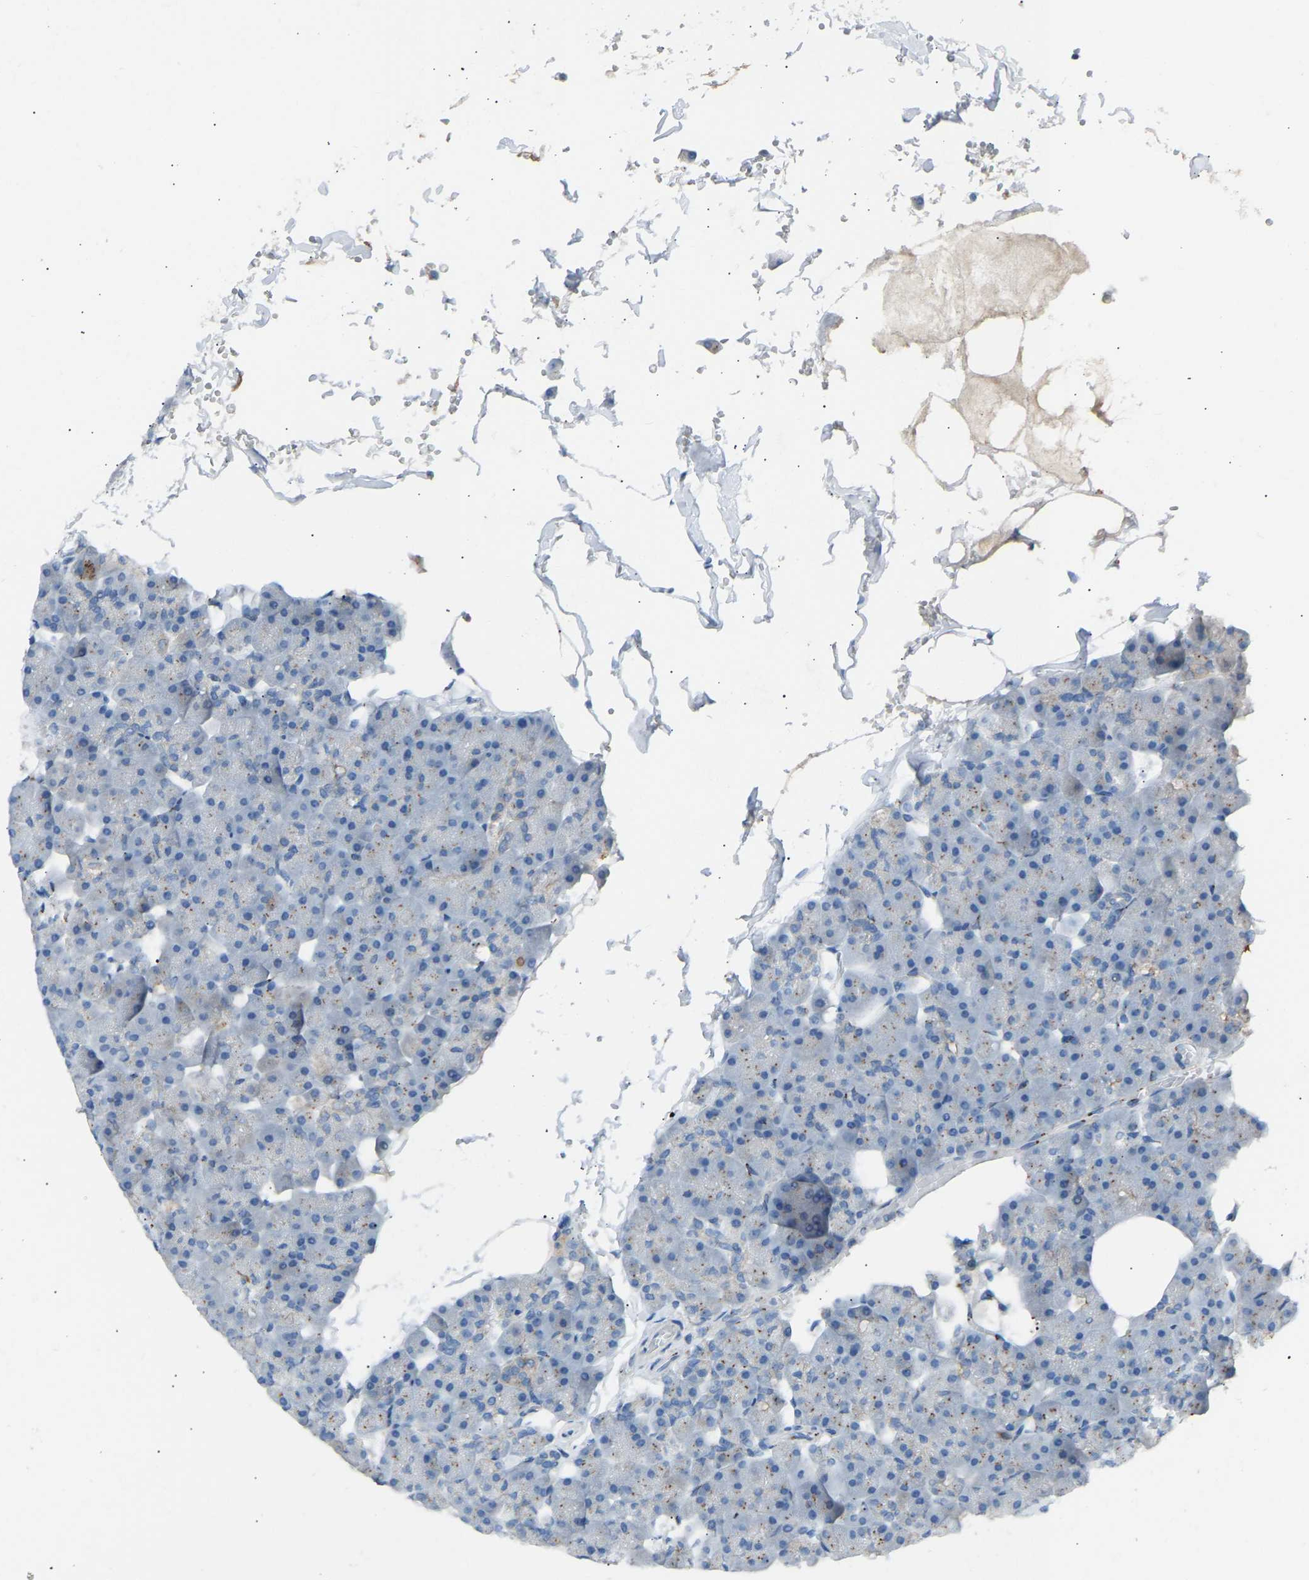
{"staining": {"intensity": "weak", "quantity": "<25%", "location": "cytoplasmic/membranous"}, "tissue": "pancreas", "cell_type": "Exocrine glandular cells", "image_type": "normal", "snomed": [{"axis": "morphology", "description": "Normal tissue, NOS"}, {"axis": "topography", "description": "Pancreas"}], "caption": "Exocrine glandular cells show no significant protein expression in benign pancreas.", "gene": "CYREN", "patient": {"sex": "male", "age": 35}}